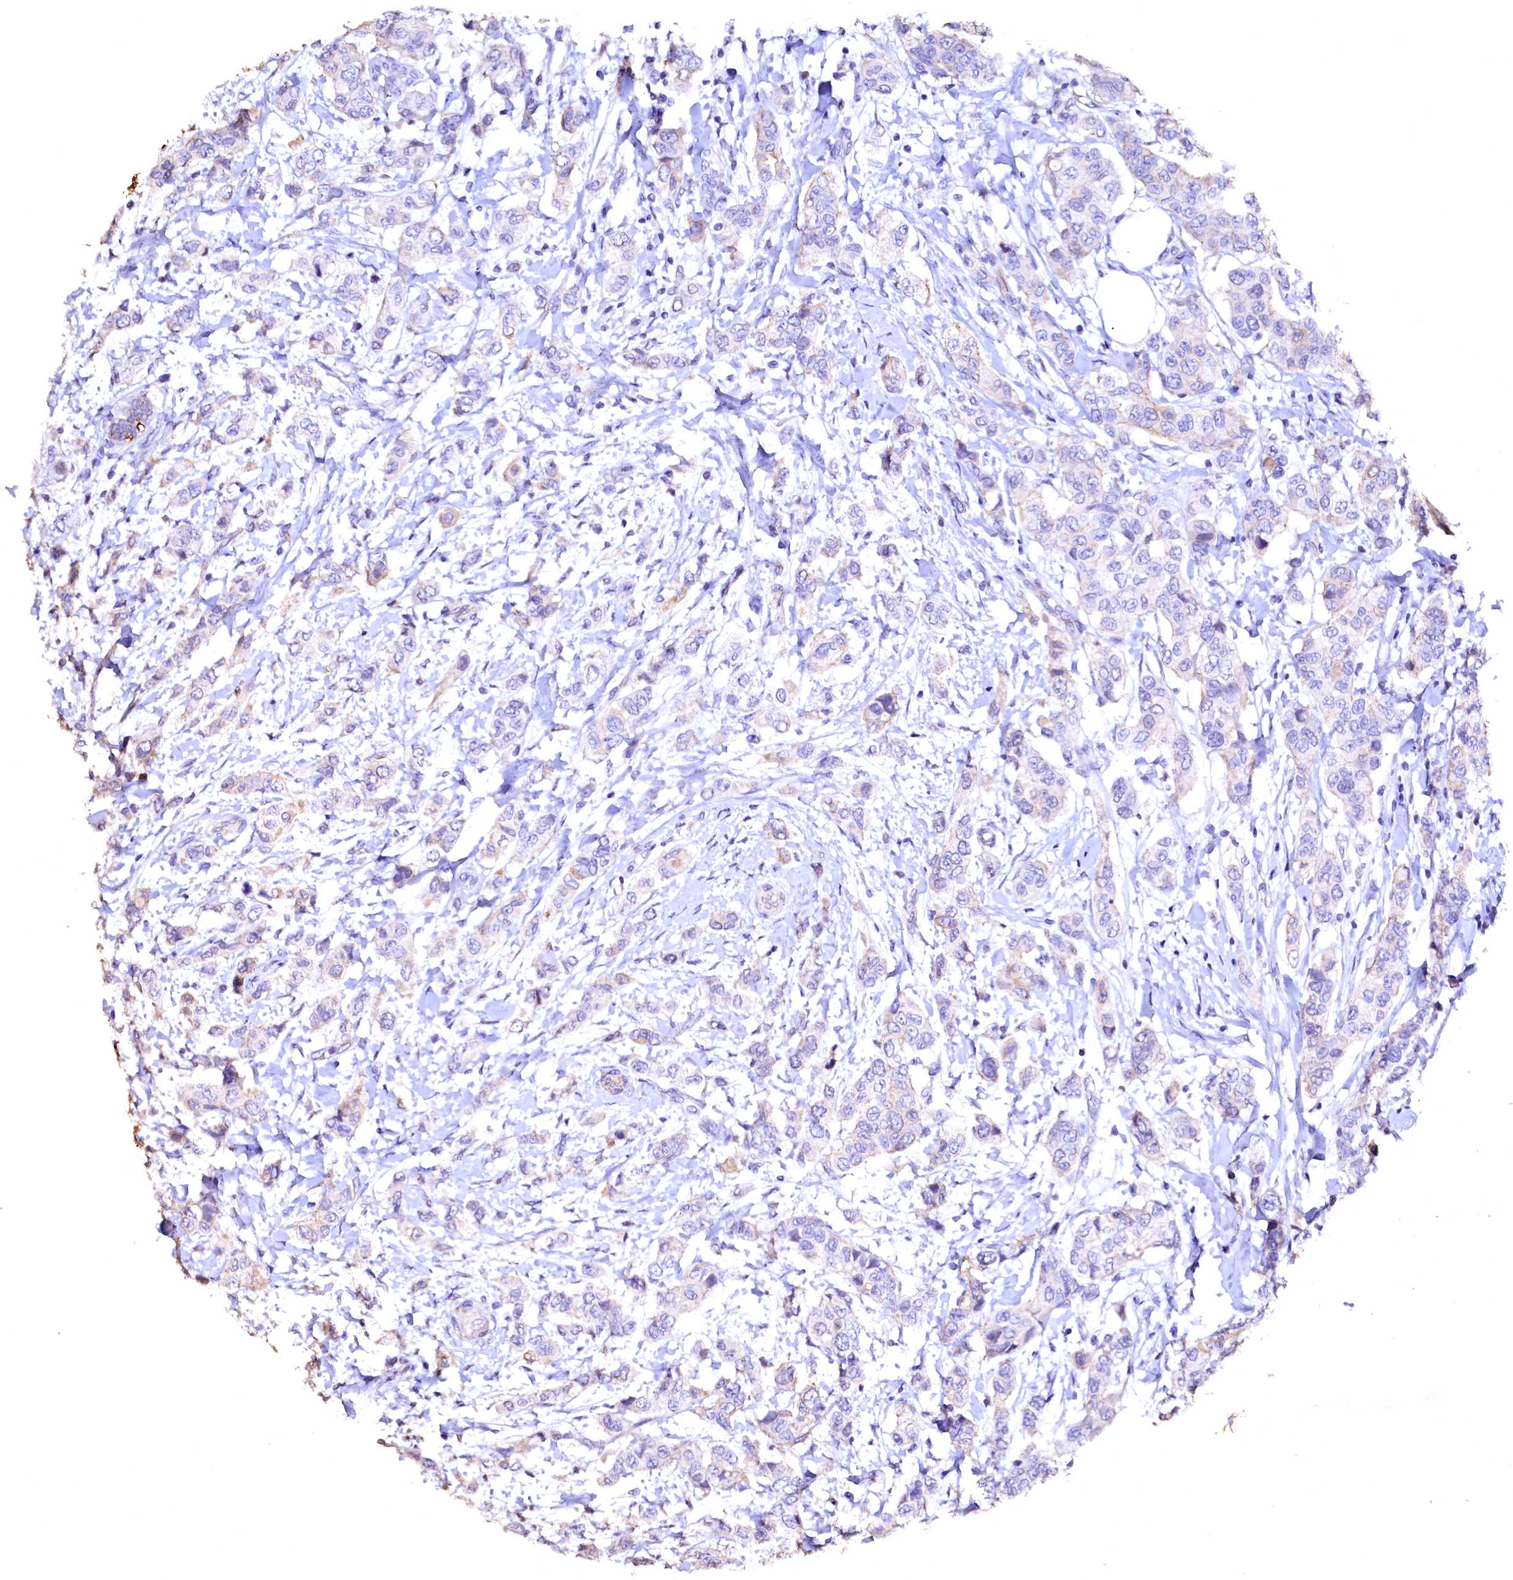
{"staining": {"intensity": "weak", "quantity": "<25%", "location": "cytoplasmic/membranous"}, "tissue": "breast cancer", "cell_type": "Tumor cells", "image_type": "cancer", "snomed": [{"axis": "morphology", "description": "Lobular carcinoma"}, {"axis": "topography", "description": "Breast"}], "caption": "Protein analysis of breast lobular carcinoma shows no significant staining in tumor cells. (DAB immunohistochemistry (IHC) visualized using brightfield microscopy, high magnification).", "gene": "VPS36", "patient": {"sex": "female", "age": 51}}